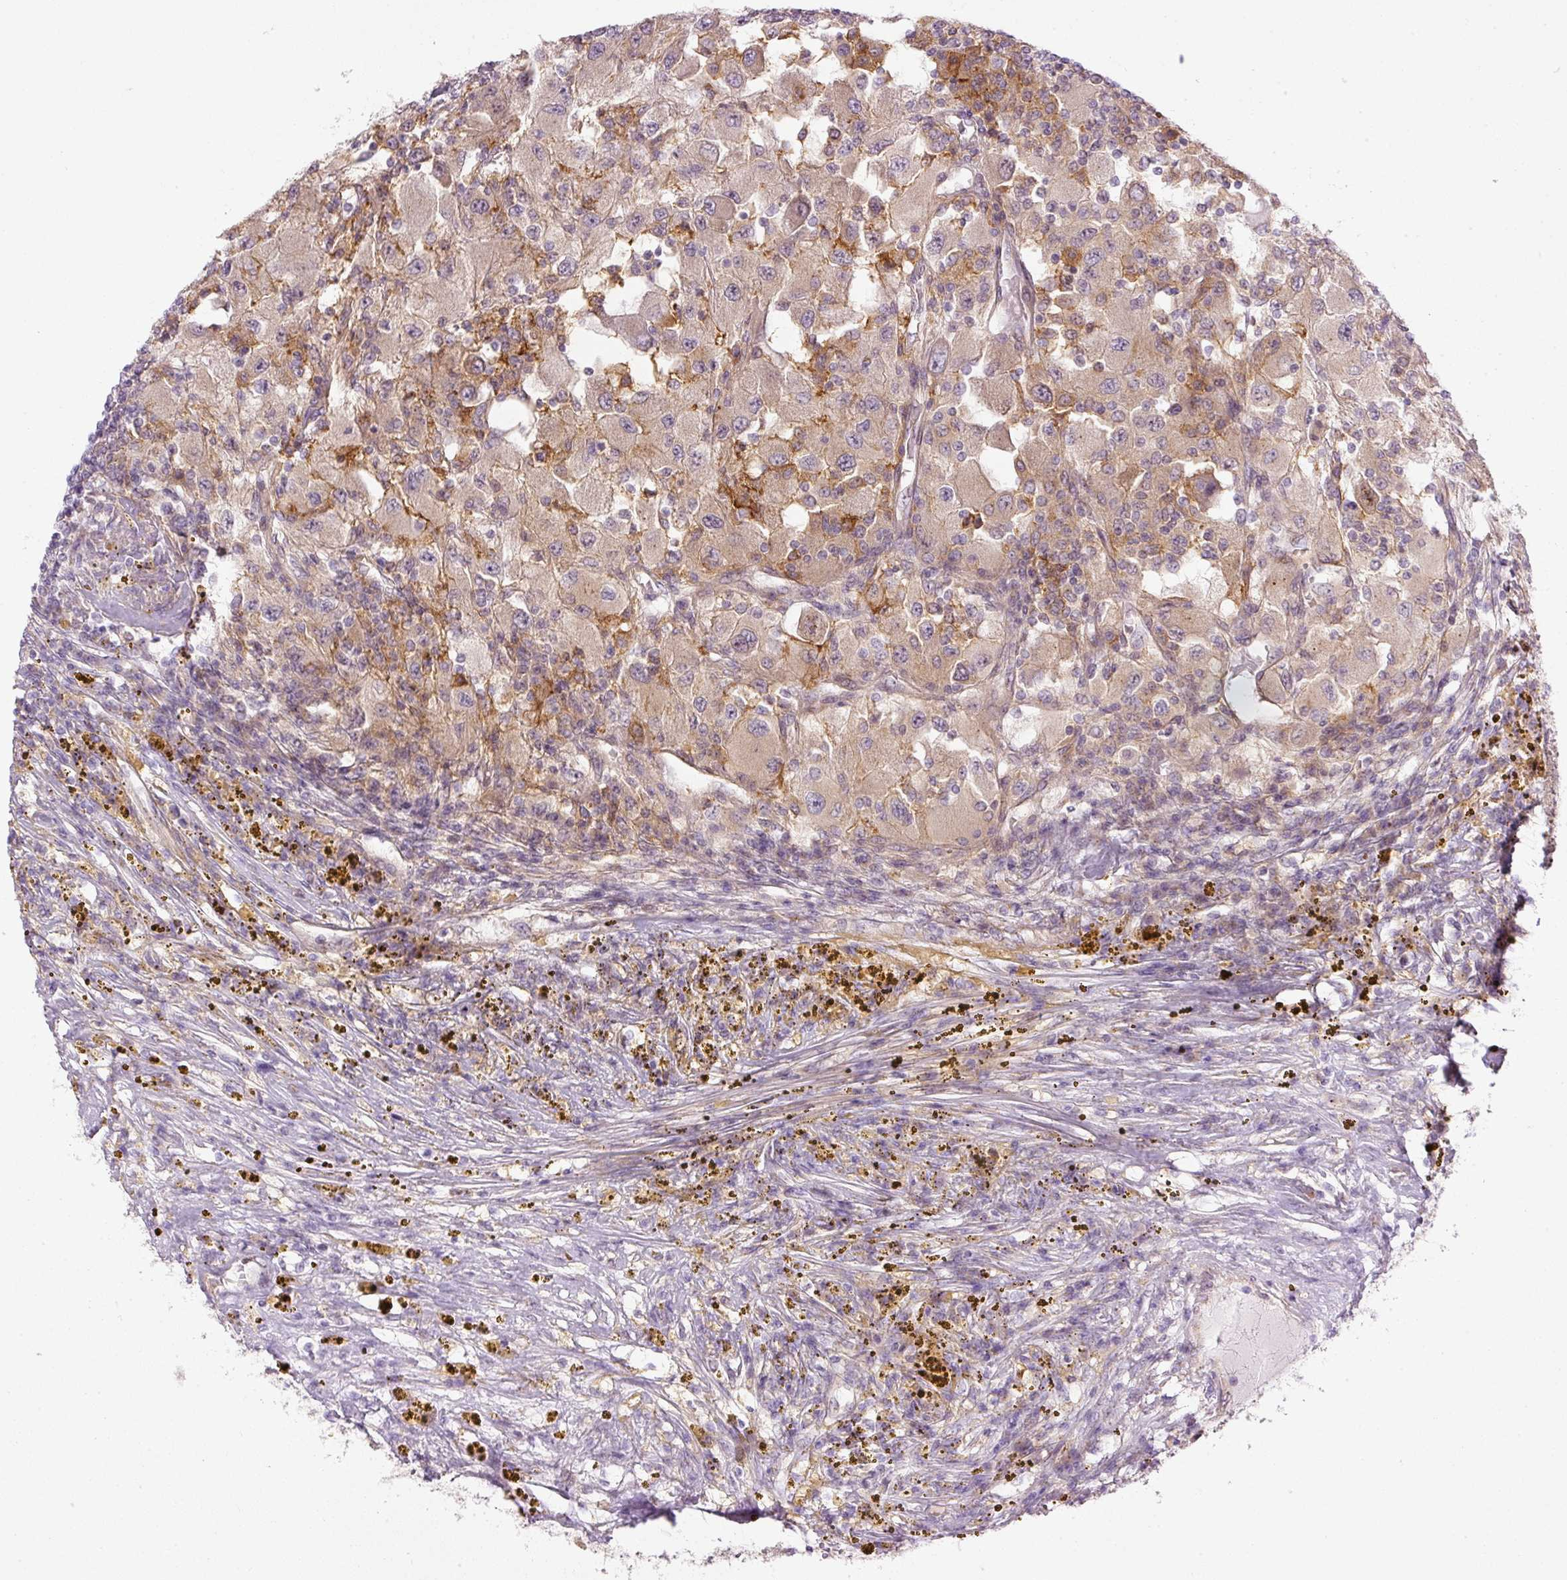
{"staining": {"intensity": "weak", "quantity": "25%-75%", "location": "cytoplasmic/membranous"}, "tissue": "renal cancer", "cell_type": "Tumor cells", "image_type": "cancer", "snomed": [{"axis": "morphology", "description": "Adenocarcinoma, NOS"}, {"axis": "topography", "description": "Kidney"}], "caption": "High-magnification brightfield microscopy of renal cancer (adenocarcinoma) stained with DAB (brown) and counterstained with hematoxylin (blue). tumor cells exhibit weak cytoplasmic/membranous expression is appreciated in about25%-75% of cells.", "gene": "MZT2B", "patient": {"sex": "female", "age": 67}}